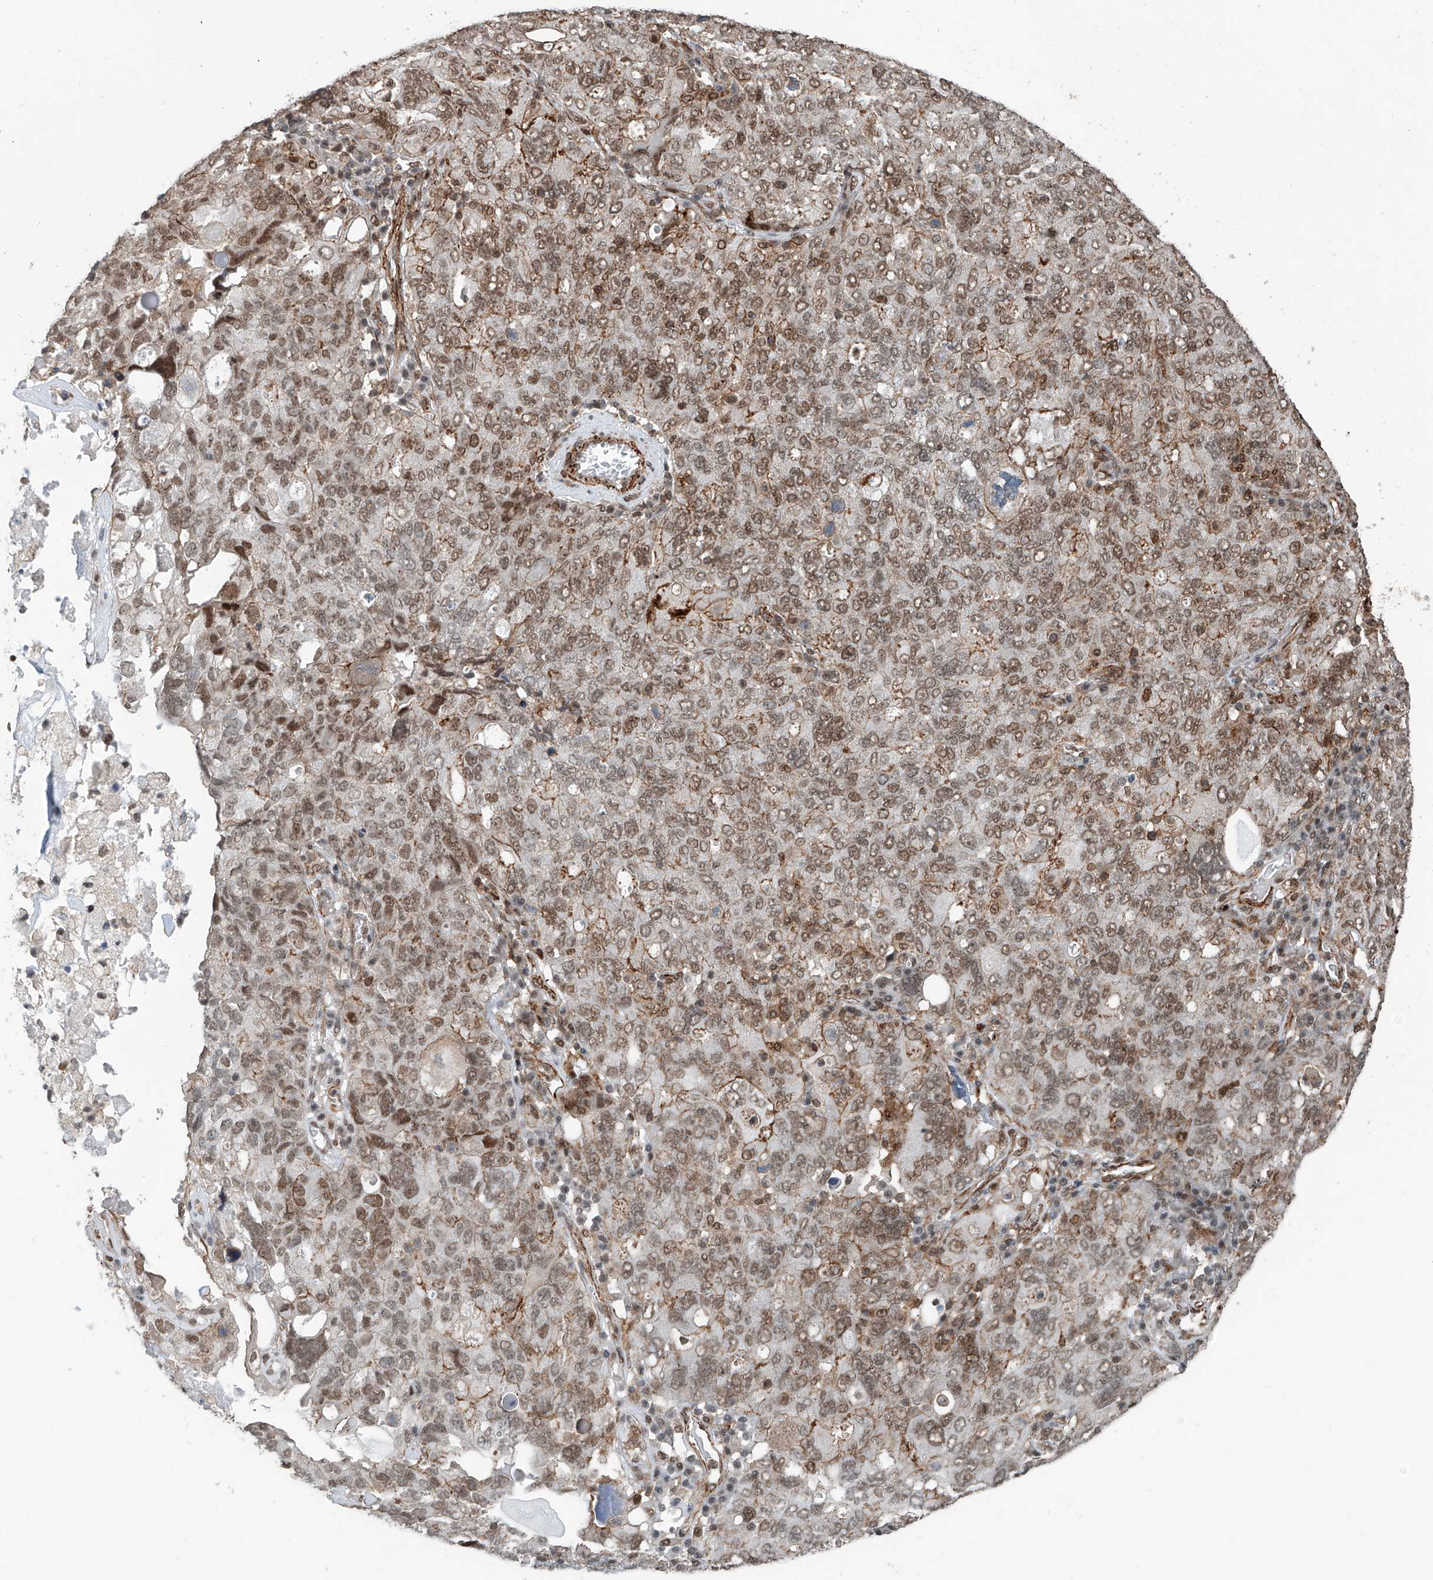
{"staining": {"intensity": "moderate", "quantity": ">75%", "location": "nuclear"}, "tissue": "ovarian cancer", "cell_type": "Tumor cells", "image_type": "cancer", "snomed": [{"axis": "morphology", "description": "Carcinoma, endometroid"}, {"axis": "topography", "description": "Ovary"}], "caption": "This is an image of IHC staining of ovarian cancer, which shows moderate positivity in the nuclear of tumor cells.", "gene": "SDE2", "patient": {"sex": "female", "age": 62}}